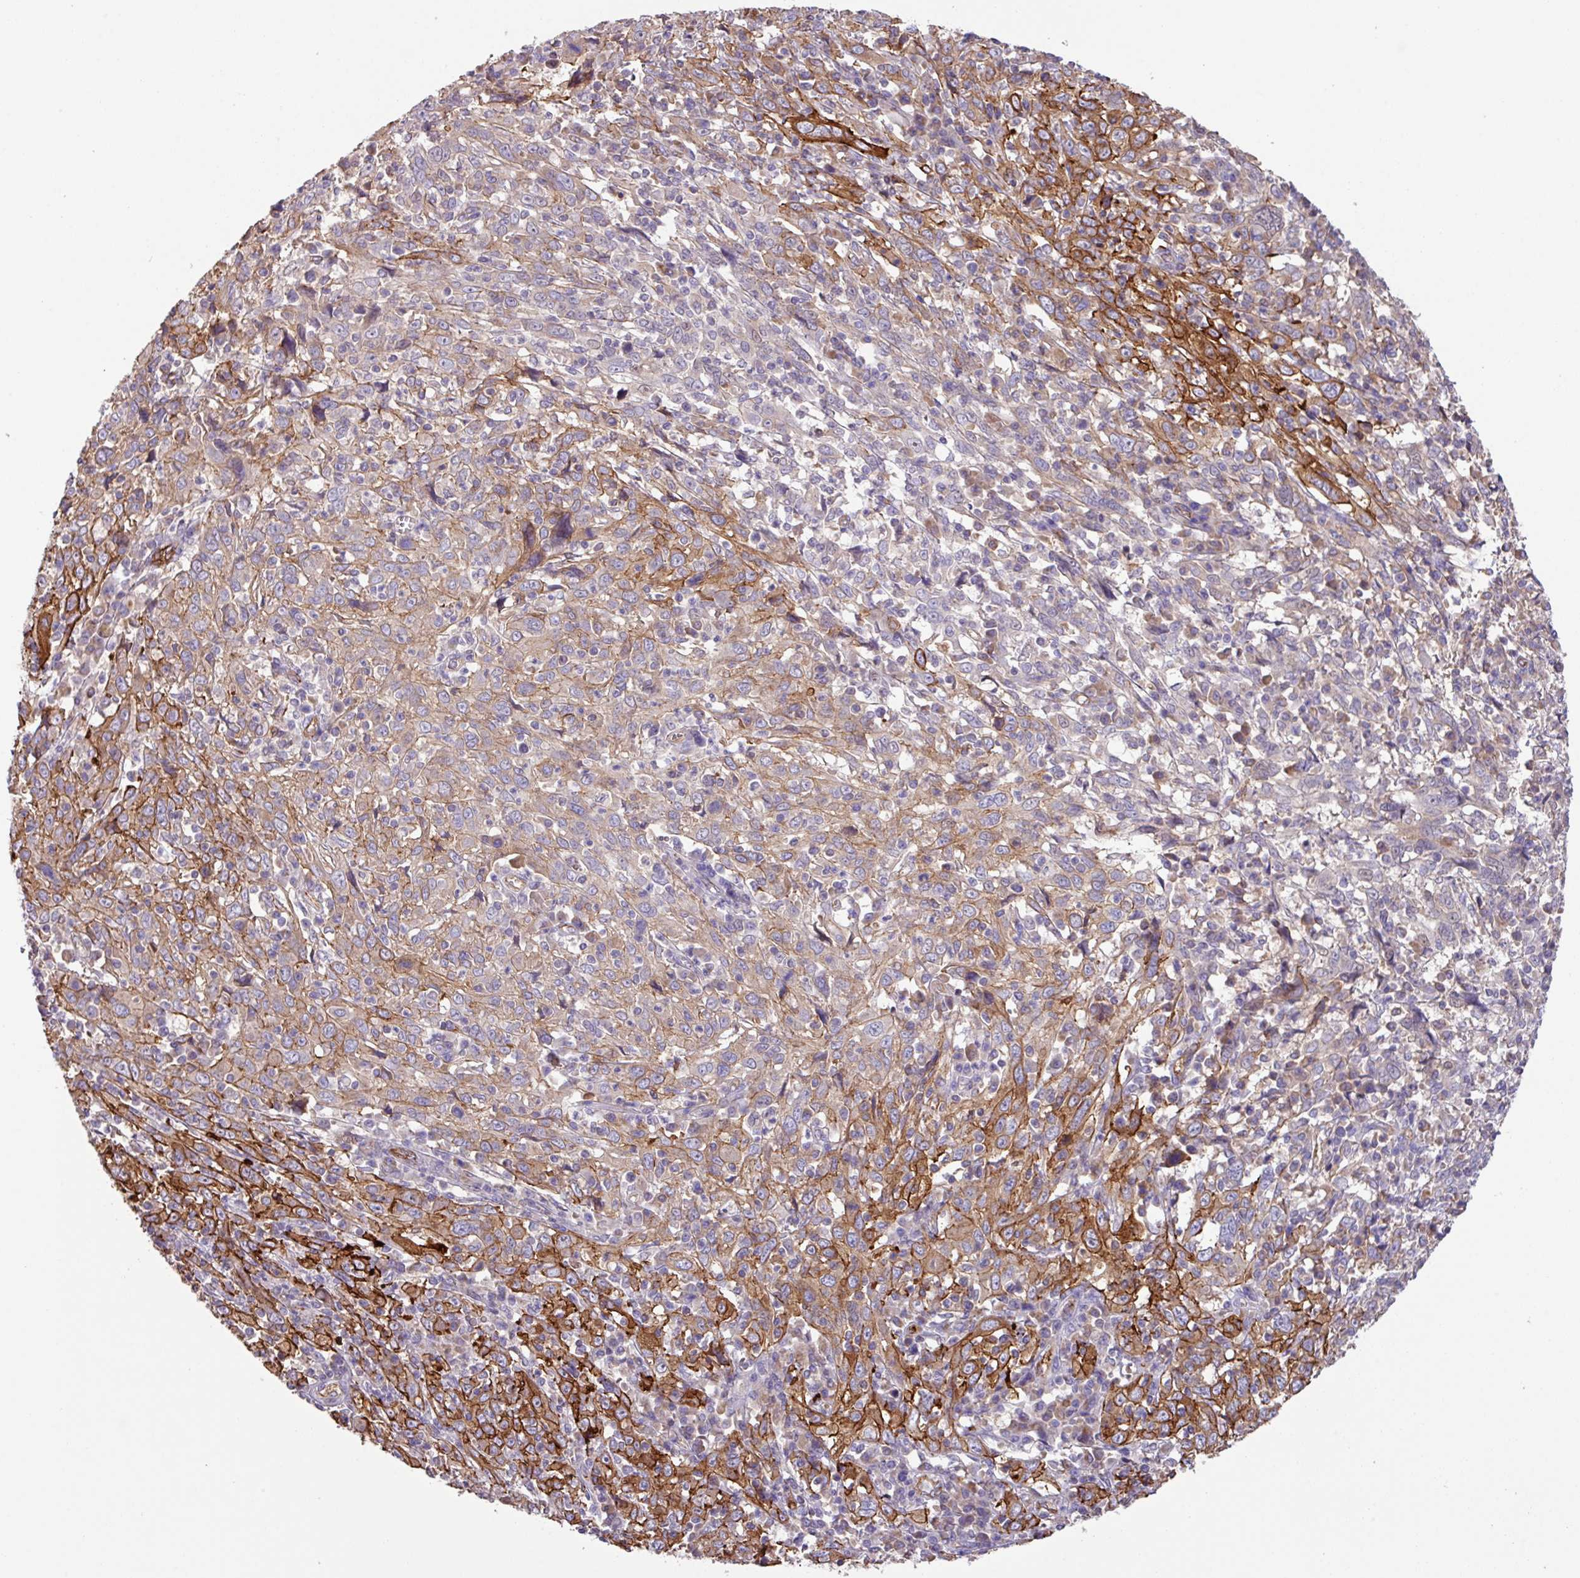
{"staining": {"intensity": "strong", "quantity": "25%-75%", "location": "cytoplasmic/membranous"}, "tissue": "cervical cancer", "cell_type": "Tumor cells", "image_type": "cancer", "snomed": [{"axis": "morphology", "description": "Squamous cell carcinoma, NOS"}, {"axis": "topography", "description": "Cervix"}], "caption": "Immunohistochemistry (IHC) (DAB (3,3'-diaminobenzidine)) staining of cervical cancer (squamous cell carcinoma) demonstrates strong cytoplasmic/membranous protein staining in about 25%-75% of tumor cells.", "gene": "LRRC53", "patient": {"sex": "female", "age": 46}}